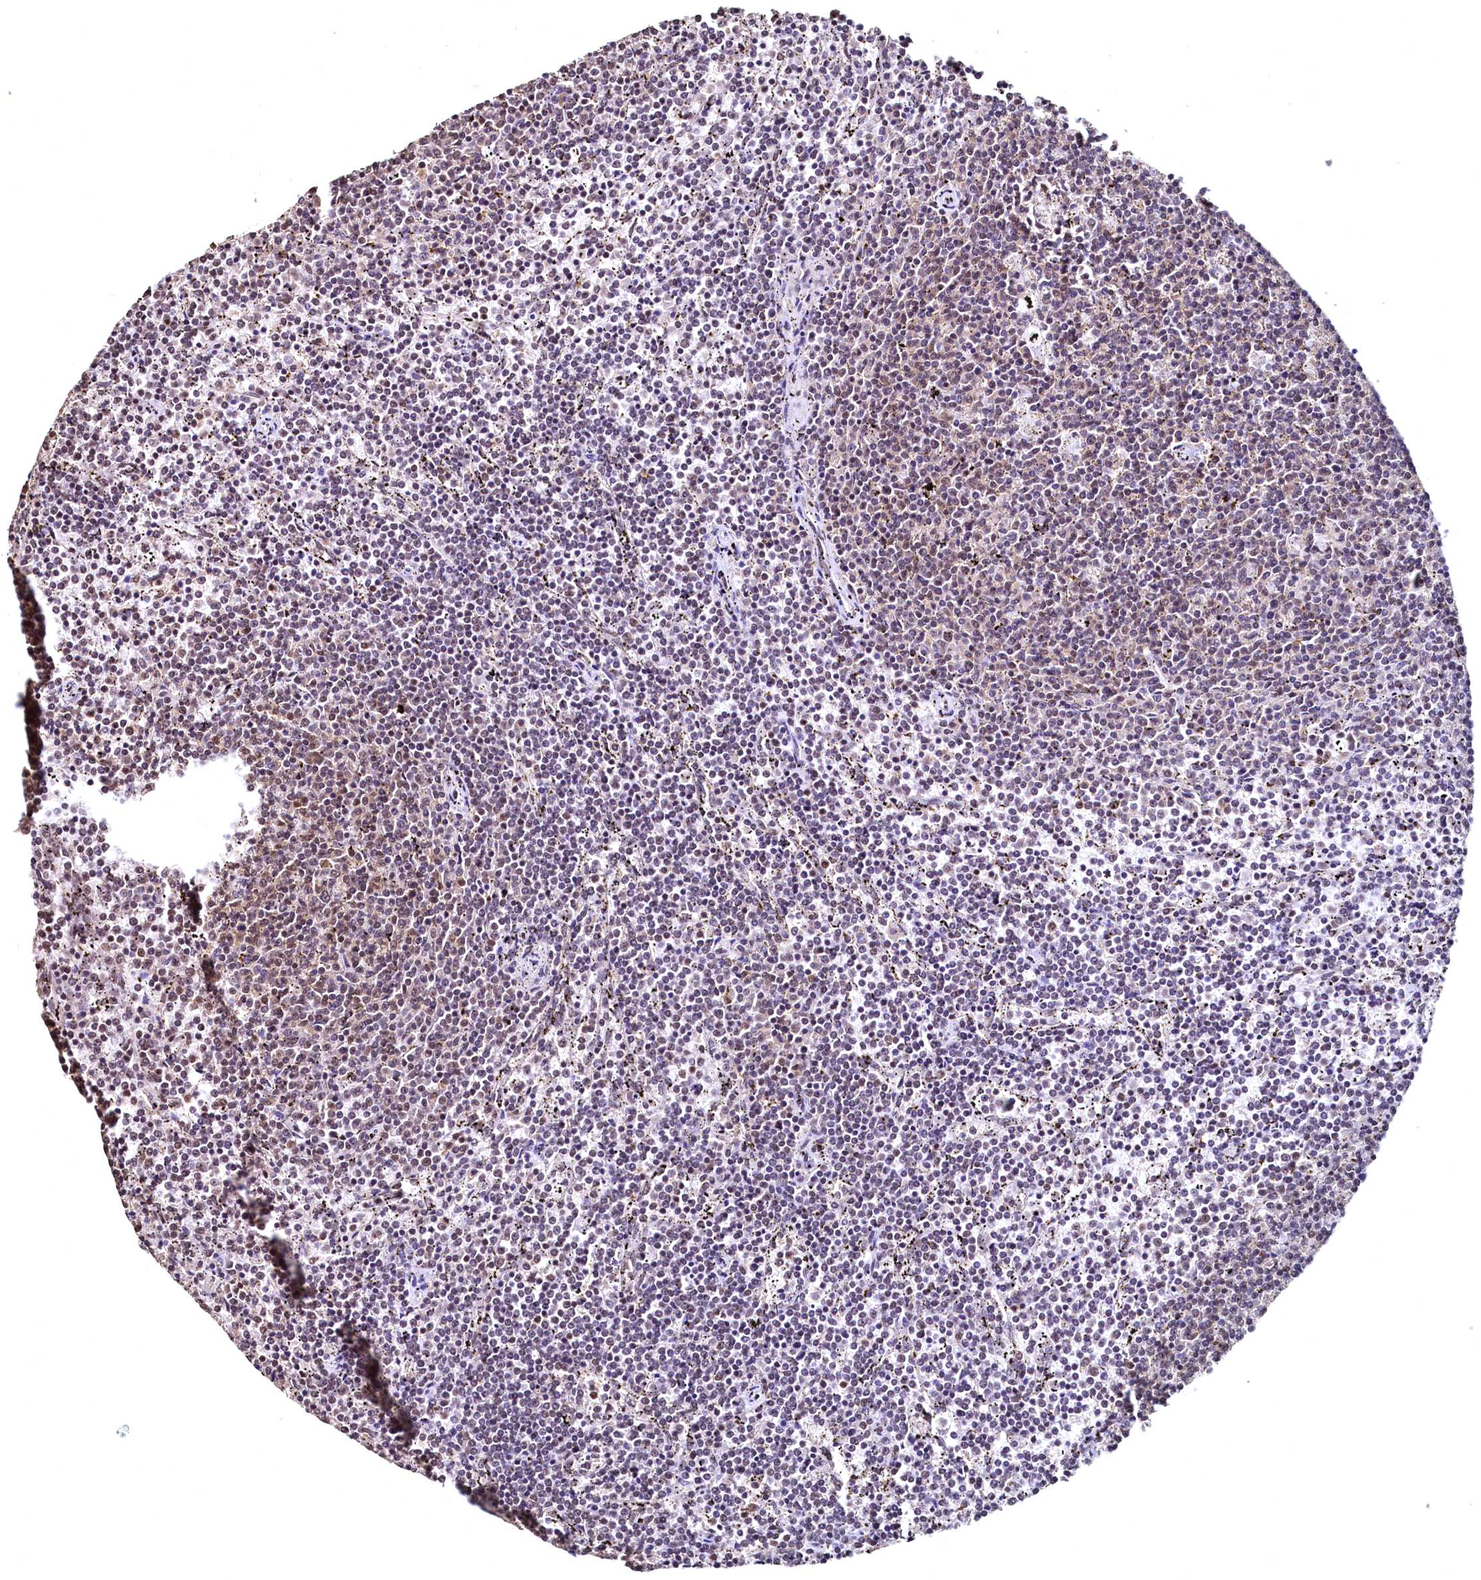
{"staining": {"intensity": "weak", "quantity": "<25%", "location": "nuclear"}, "tissue": "lymphoma", "cell_type": "Tumor cells", "image_type": "cancer", "snomed": [{"axis": "morphology", "description": "Malignant lymphoma, non-Hodgkin's type, Low grade"}, {"axis": "topography", "description": "Spleen"}], "caption": "This is an immunohistochemistry image of low-grade malignant lymphoma, non-Hodgkin's type. There is no staining in tumor cells.", "gene": "RSRC2", "patient": {"sex": "female", "age": 50}}